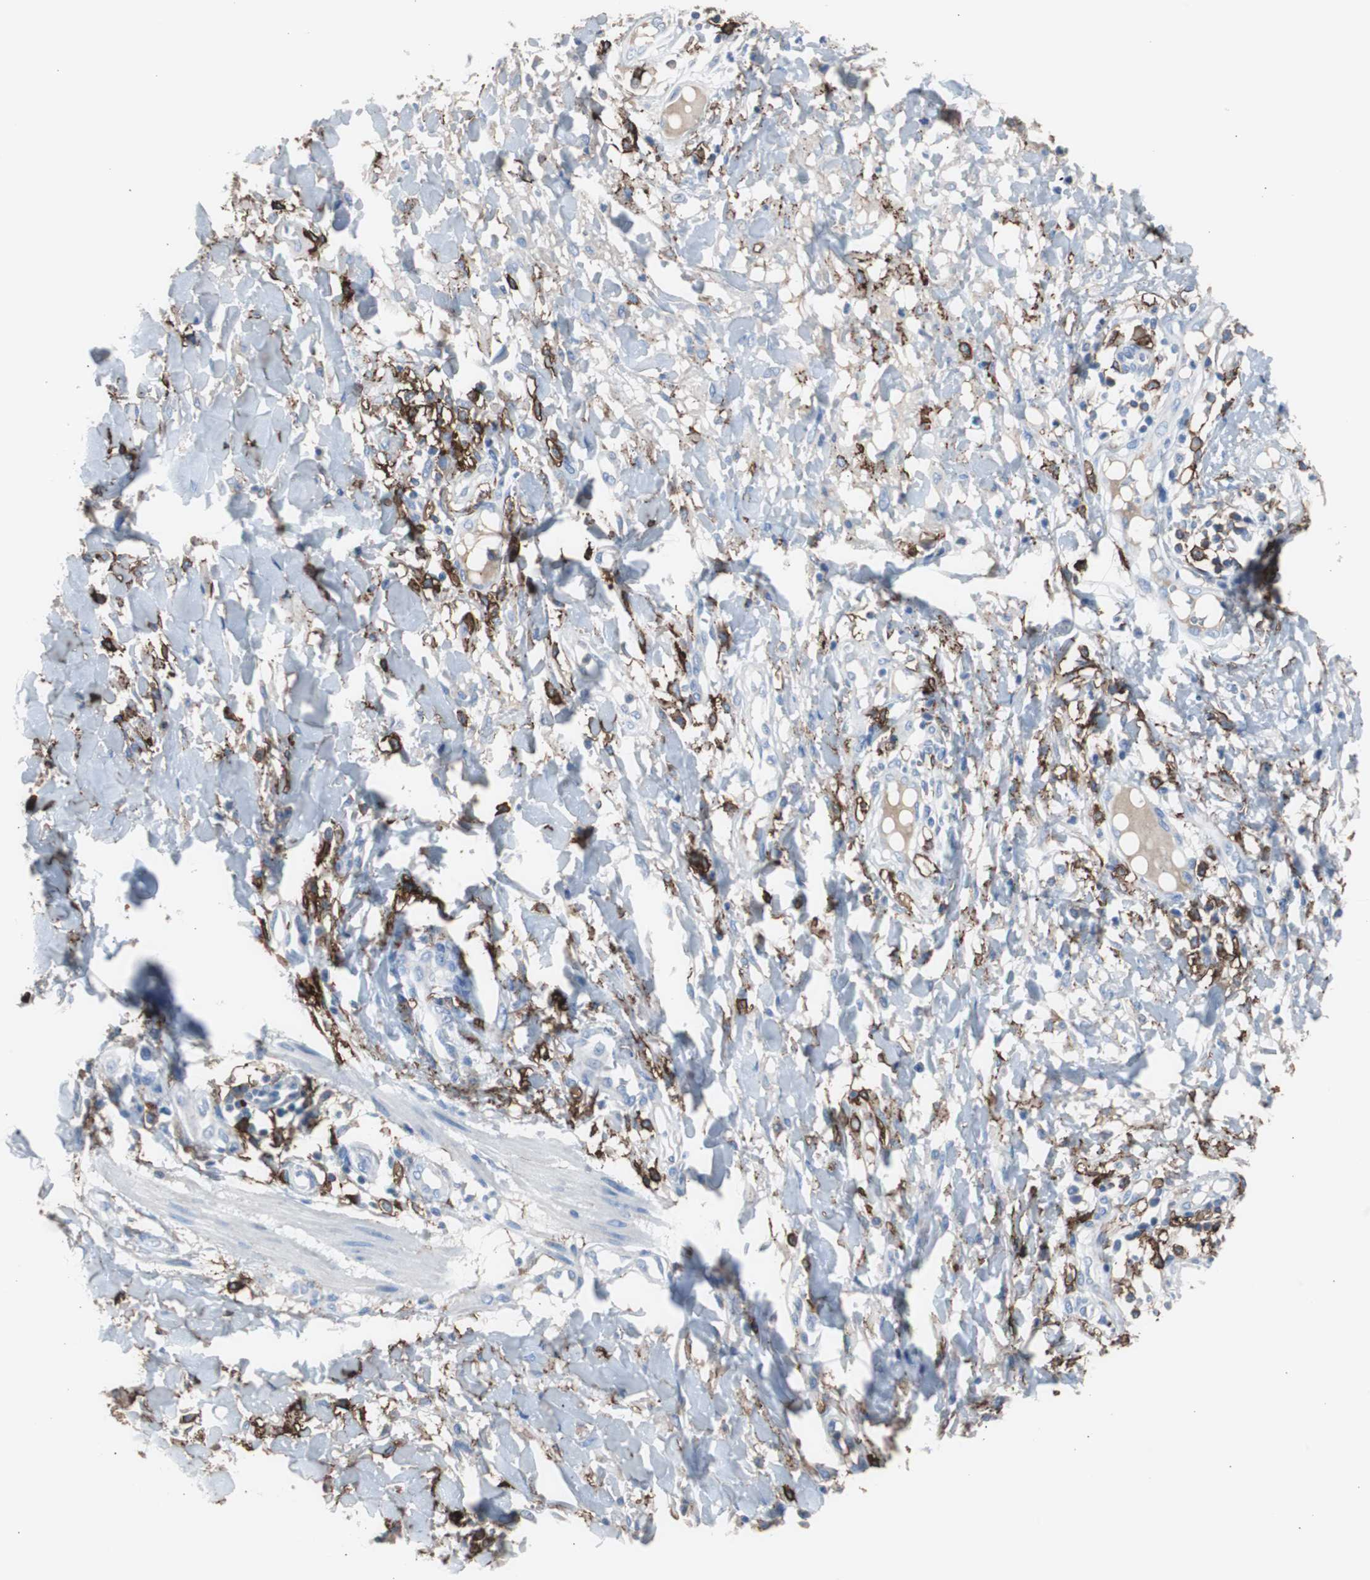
{"staining": {"intensity": "negative", "quantity": "none", "location": "none"}, "tissue": "skin cancer", "cell_type": "Tumor cells", "image_type": "cancer", "snomed": [{"axis": "morphology", "description": "Squamous cell carcinoma, NOS"}, {"axis": "topography", "description": "Skin"}], "caption": "IHC of skin cancer (squamous cell carcinoma) shows no staining in tumor cells.", "gene": "FCGR2B", "patient": {"sex": "female", "age": 78}}